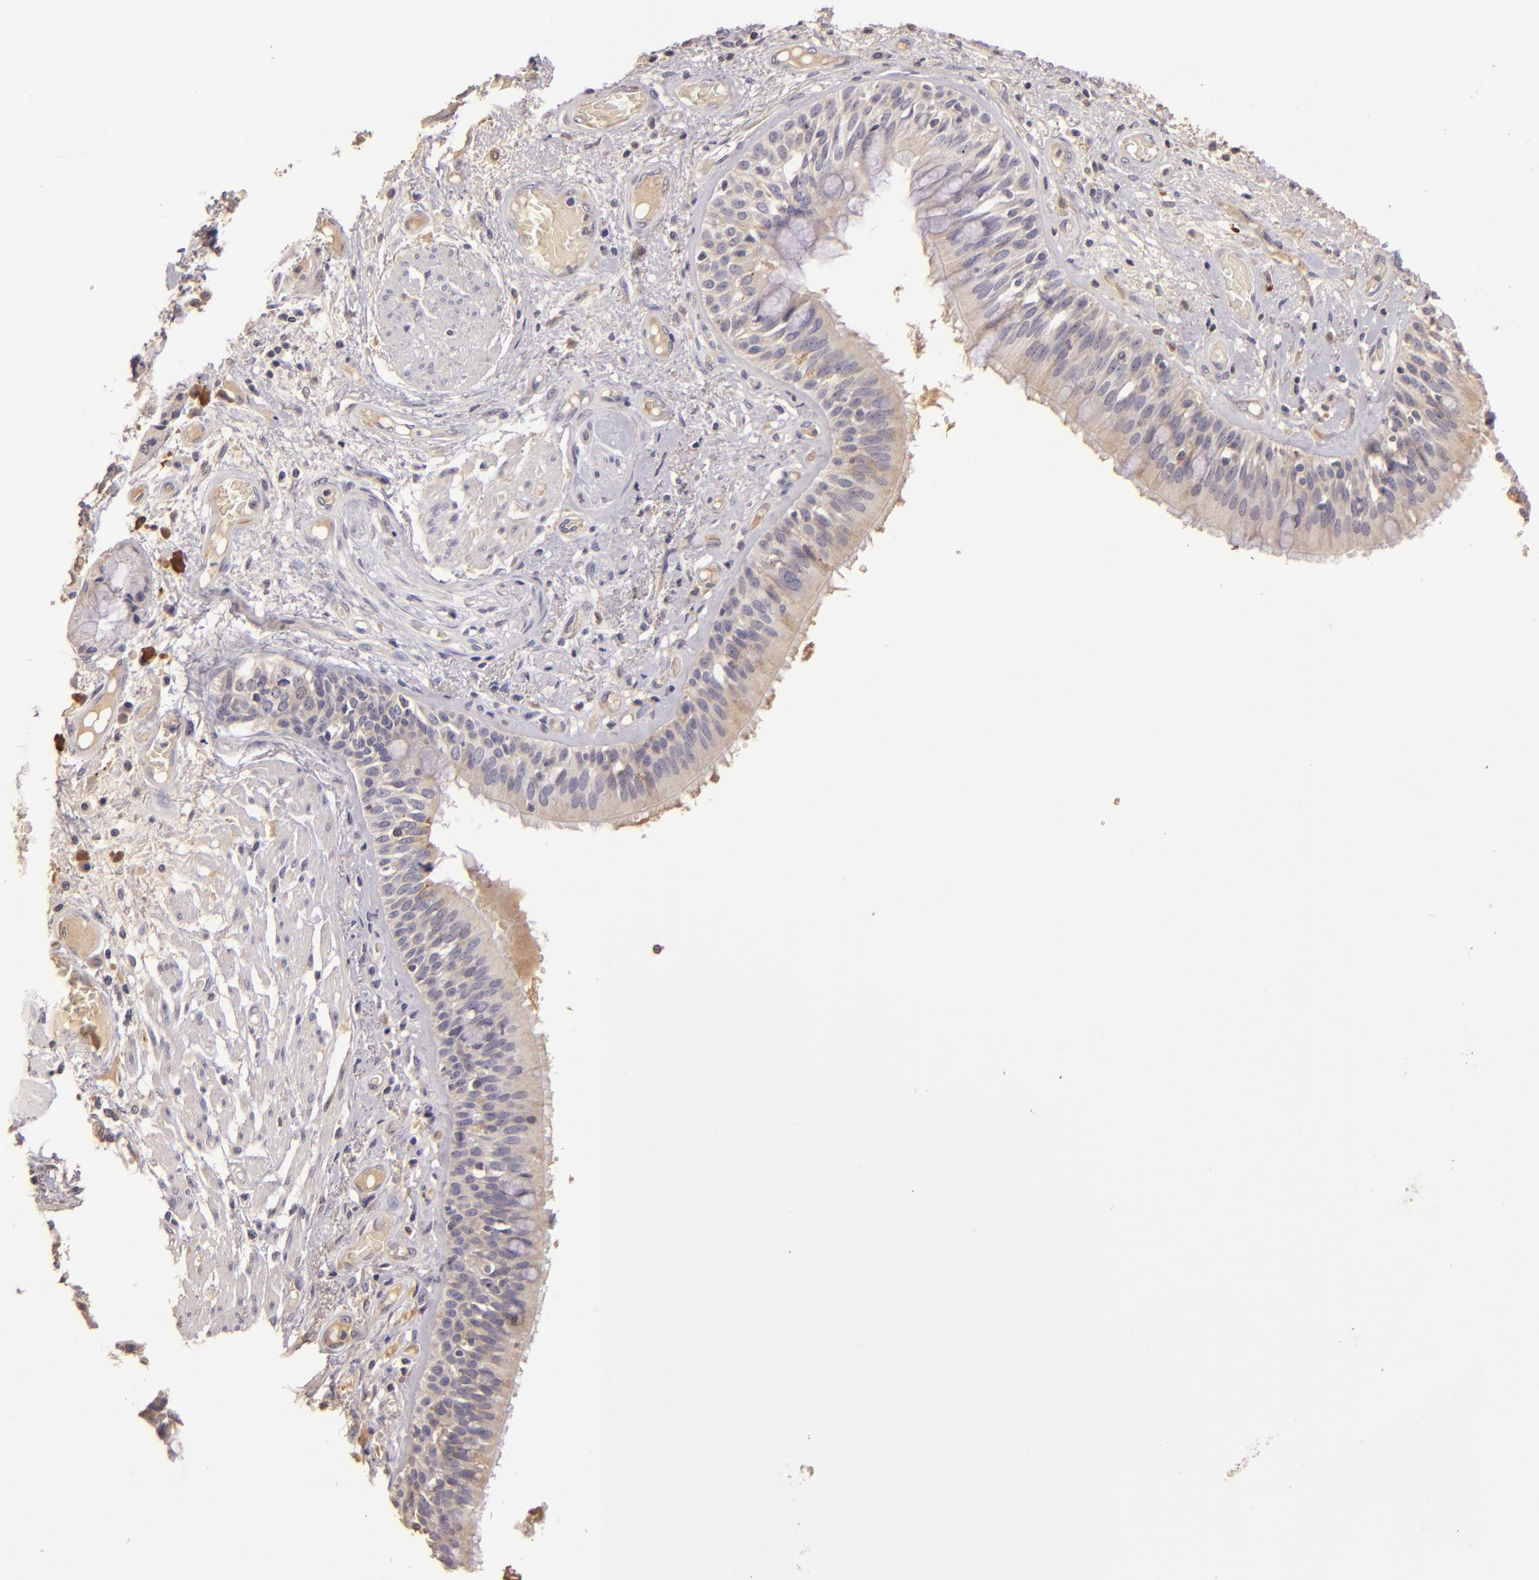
{"staining": {"intensity": "weak", "quantity": ">75%", "location": "cytoplasmic/membranous"}, "tissue": "bronchus", "cell_type": "Respiratory epithelial cells", "image_type": "normal", "snomed": [{"axis": "morphology", "description": "Normal tissue, NOS"}, {"axis": "morphology", "description": "Squamous cell carcinoma, NOS"}, {"axis": "topography", "description": "Bronchus"}, {"axis": "topography", "description": "Lung"}], "caption": "Immunohistochemistry (IHC) photomicrograph of unremarkable bronchus stained for a protein (brown), which demonstrates low levels of weak cytoplasmic/membranous expression in approximately >75% of respiratory epithelial cells.", "gene": "ABL1", "patient": {"sex": "female", "age": 47}}